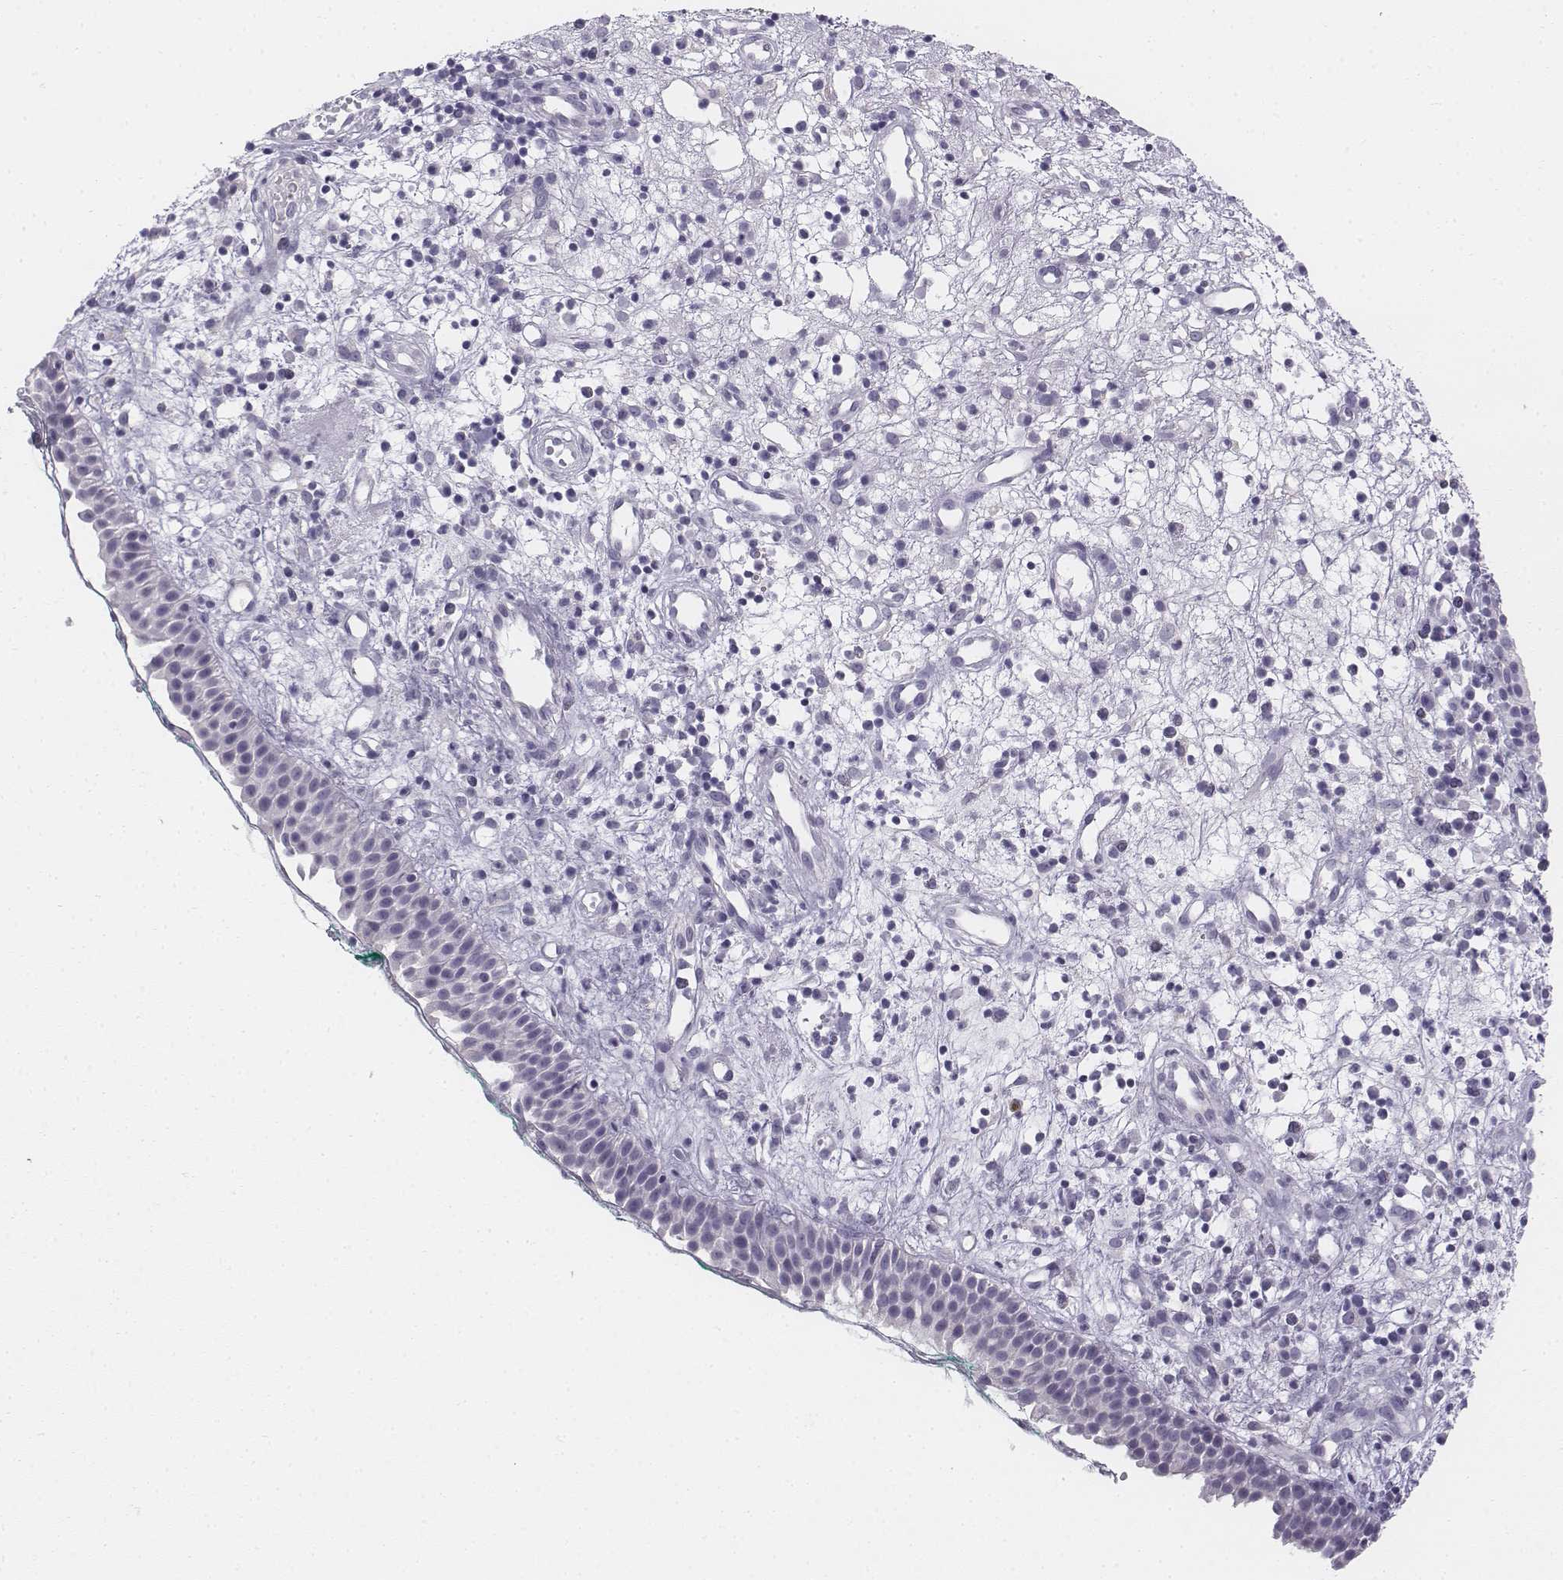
{"staining": {"intensity": "negative", "quantity": "none", "location": "none"}, "tissue": "nasopharynx", "cell_type": "Respiratory epithelial cells", "image_type": "normal", "snomed": [{"axis": "morphology", "description": "Normal tissue, NOS"}, {"axis": "morphology", "description": "Basal cell carcinoma"}, {"axis": "topography", "description": "Cartilage tissue"}, {"axis": "topography", "description": "Nasopharynx"}, {"axis": "topography", "description": "Oral tissue"}], "caption": "A high-resolution photomicrograph shows immunohistochemistry staining of benign nasopharynx, which demonstrates no significant staining in respiratory epithelial cells.", "gene": "TH", "patient": {"sex": "female", "age": 77}}